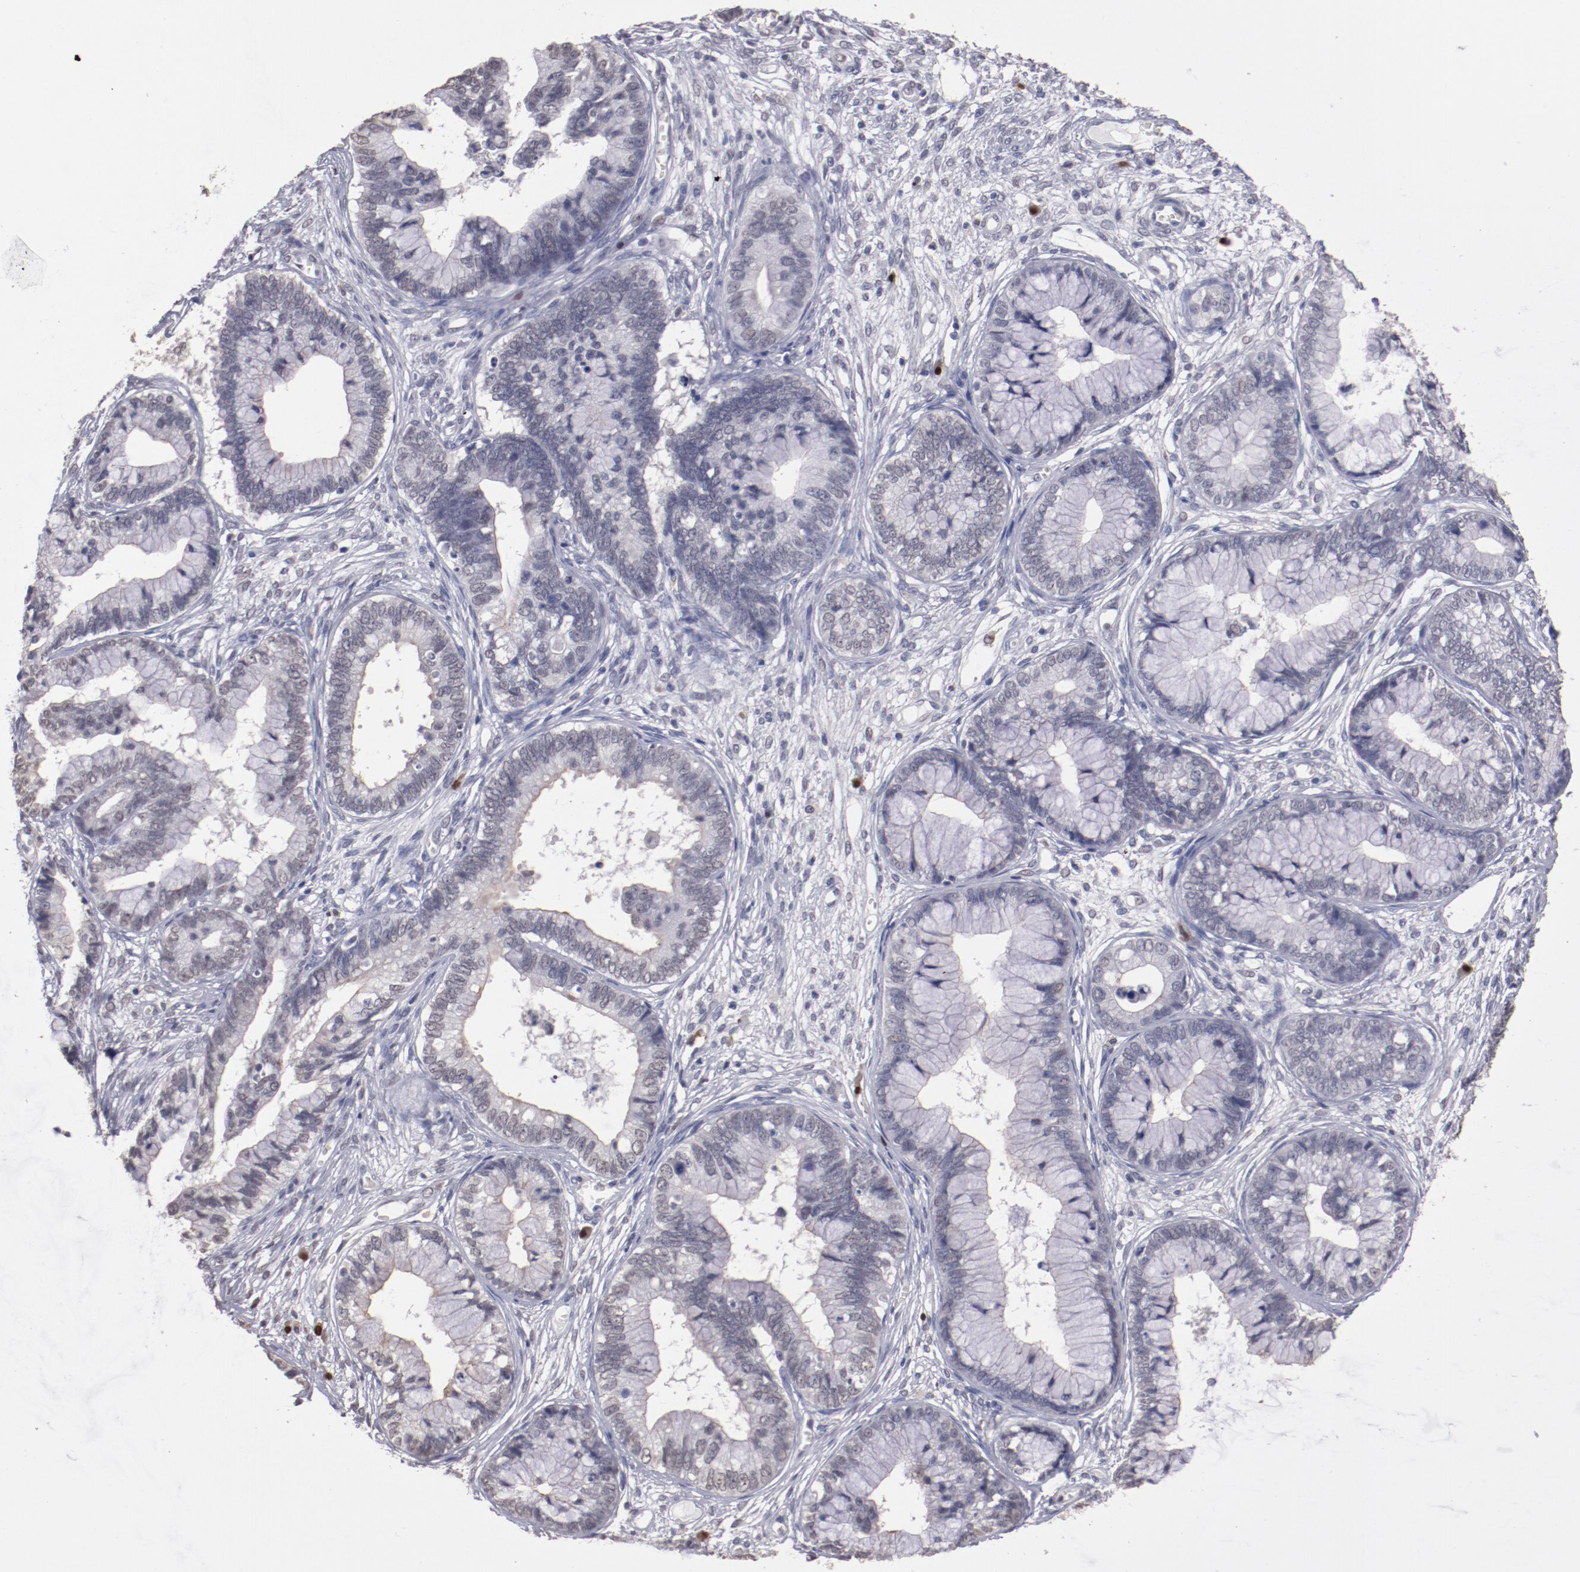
{"staining": {"intensity": "weak", "quantity": "25%-75%", "location": "cytoplasmic/membranous"}, "tissue": "cervical cancer", "cell_type": "Tumor cells", "image_type": "cancer", "snomed": [{"axis": "morphology", "description": "Adenocarcinoma, NOS"}, {"axis": "topography", "description": "Cervix"}], "caption": "Cervical adenocarcinoma was stained to show a protein in brown. There is low levels of weak cytoplasmic/membranous expression in approximately 25%-75% of tumor cells.", "gene": "IRF4", "patient": {"sex": "female", "age": 44}}